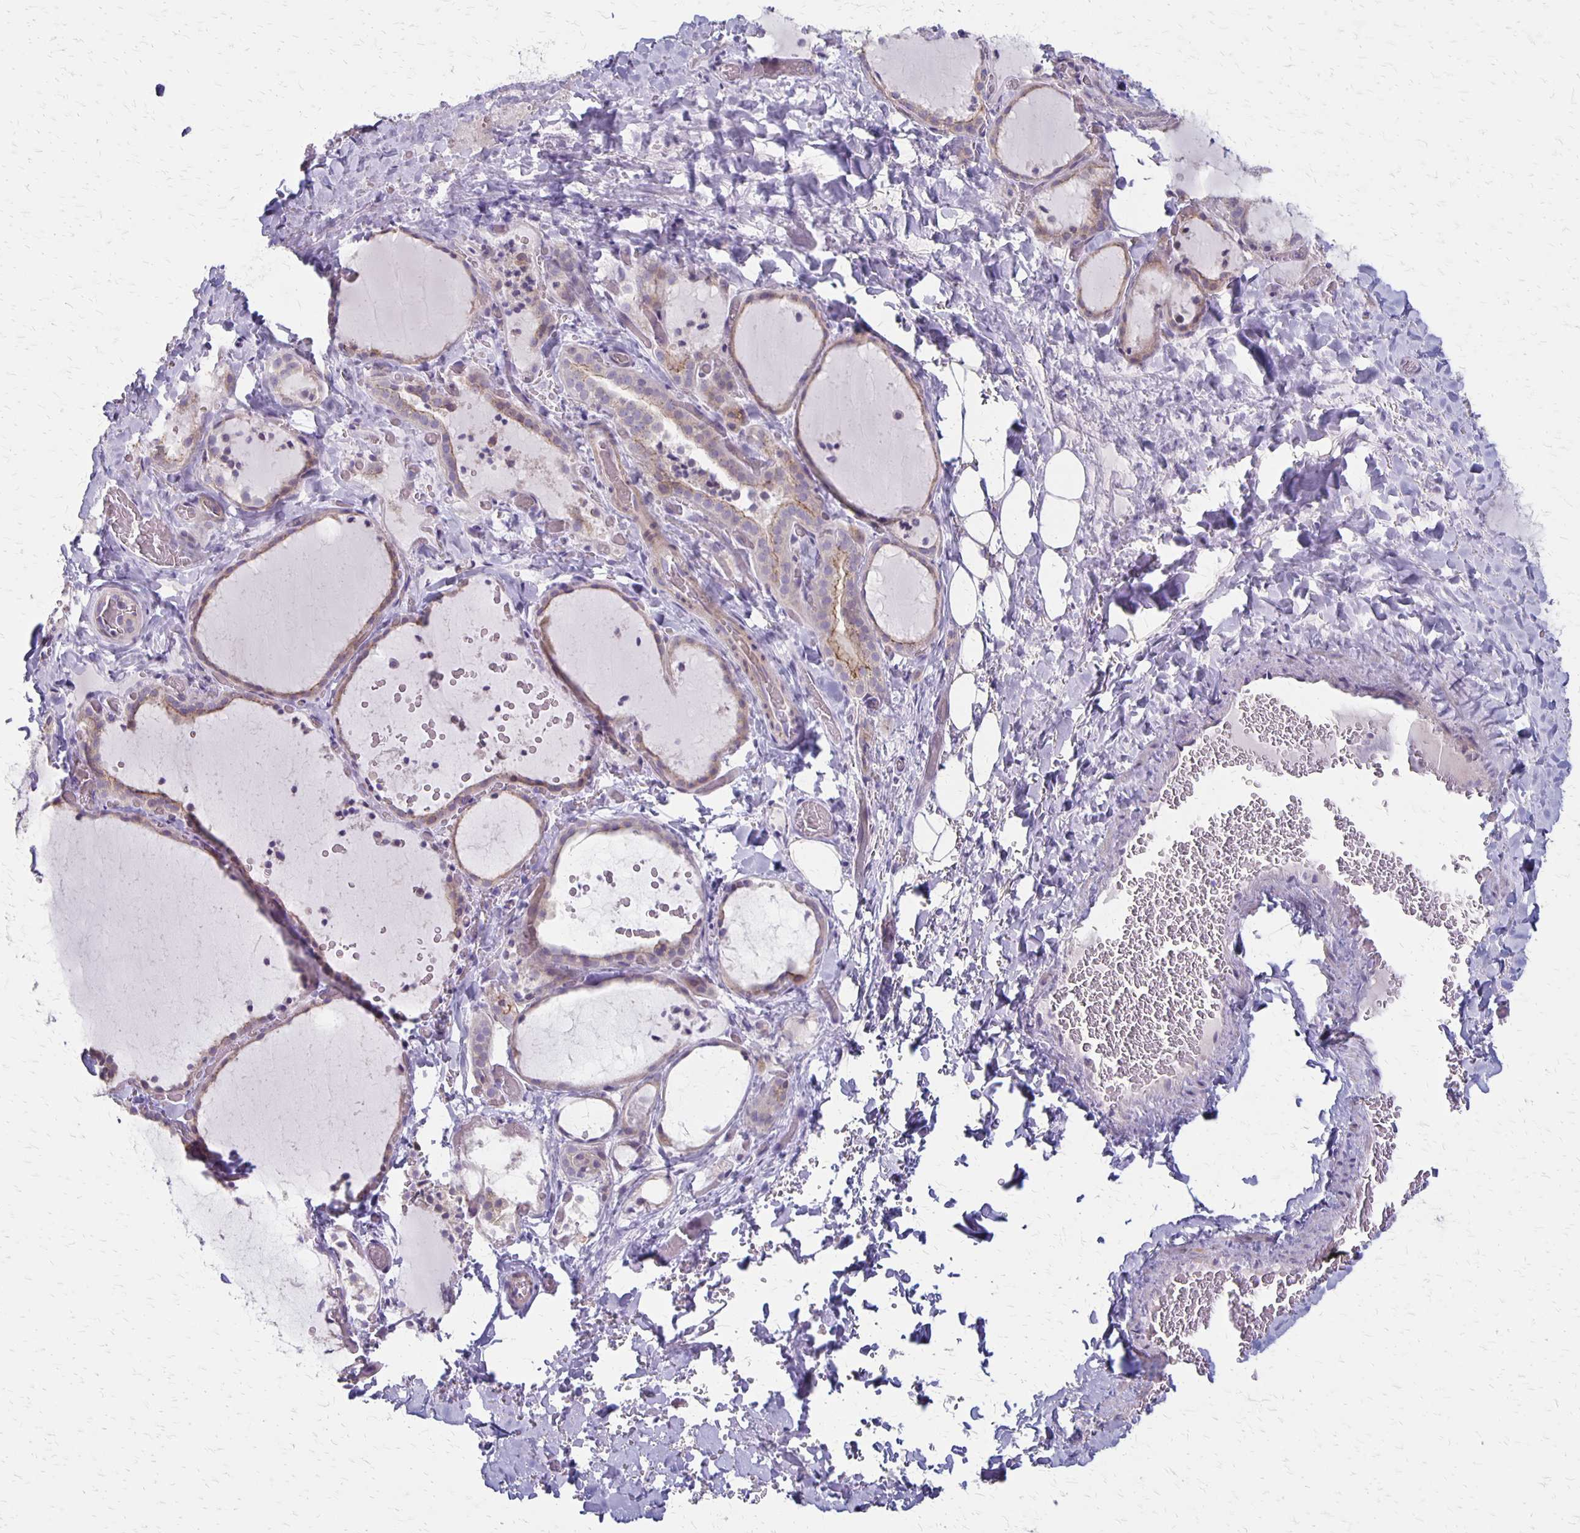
{"staining": {"intensity": "weak", "quantity": "25%-75%", "location": "cytoplasmic/membranous"}, "tissue": "thyroid gland", "cell_type": "Glandular cells", "image_type": "normal", "snomed": [{"axis": "morphology", "description": "Normal tissue, NOS"}, {"axis": "topography", "description": "Thyroid gland"}], "caption": "Unremarkable thyroid gland was stained to show a protein in brown. There is low levels of weak cytoplasmic/membranous staining in about 25%-75% of glandular cells.", "gene": "HOMER1", "patient": {"sex": "female", "age": 22}}